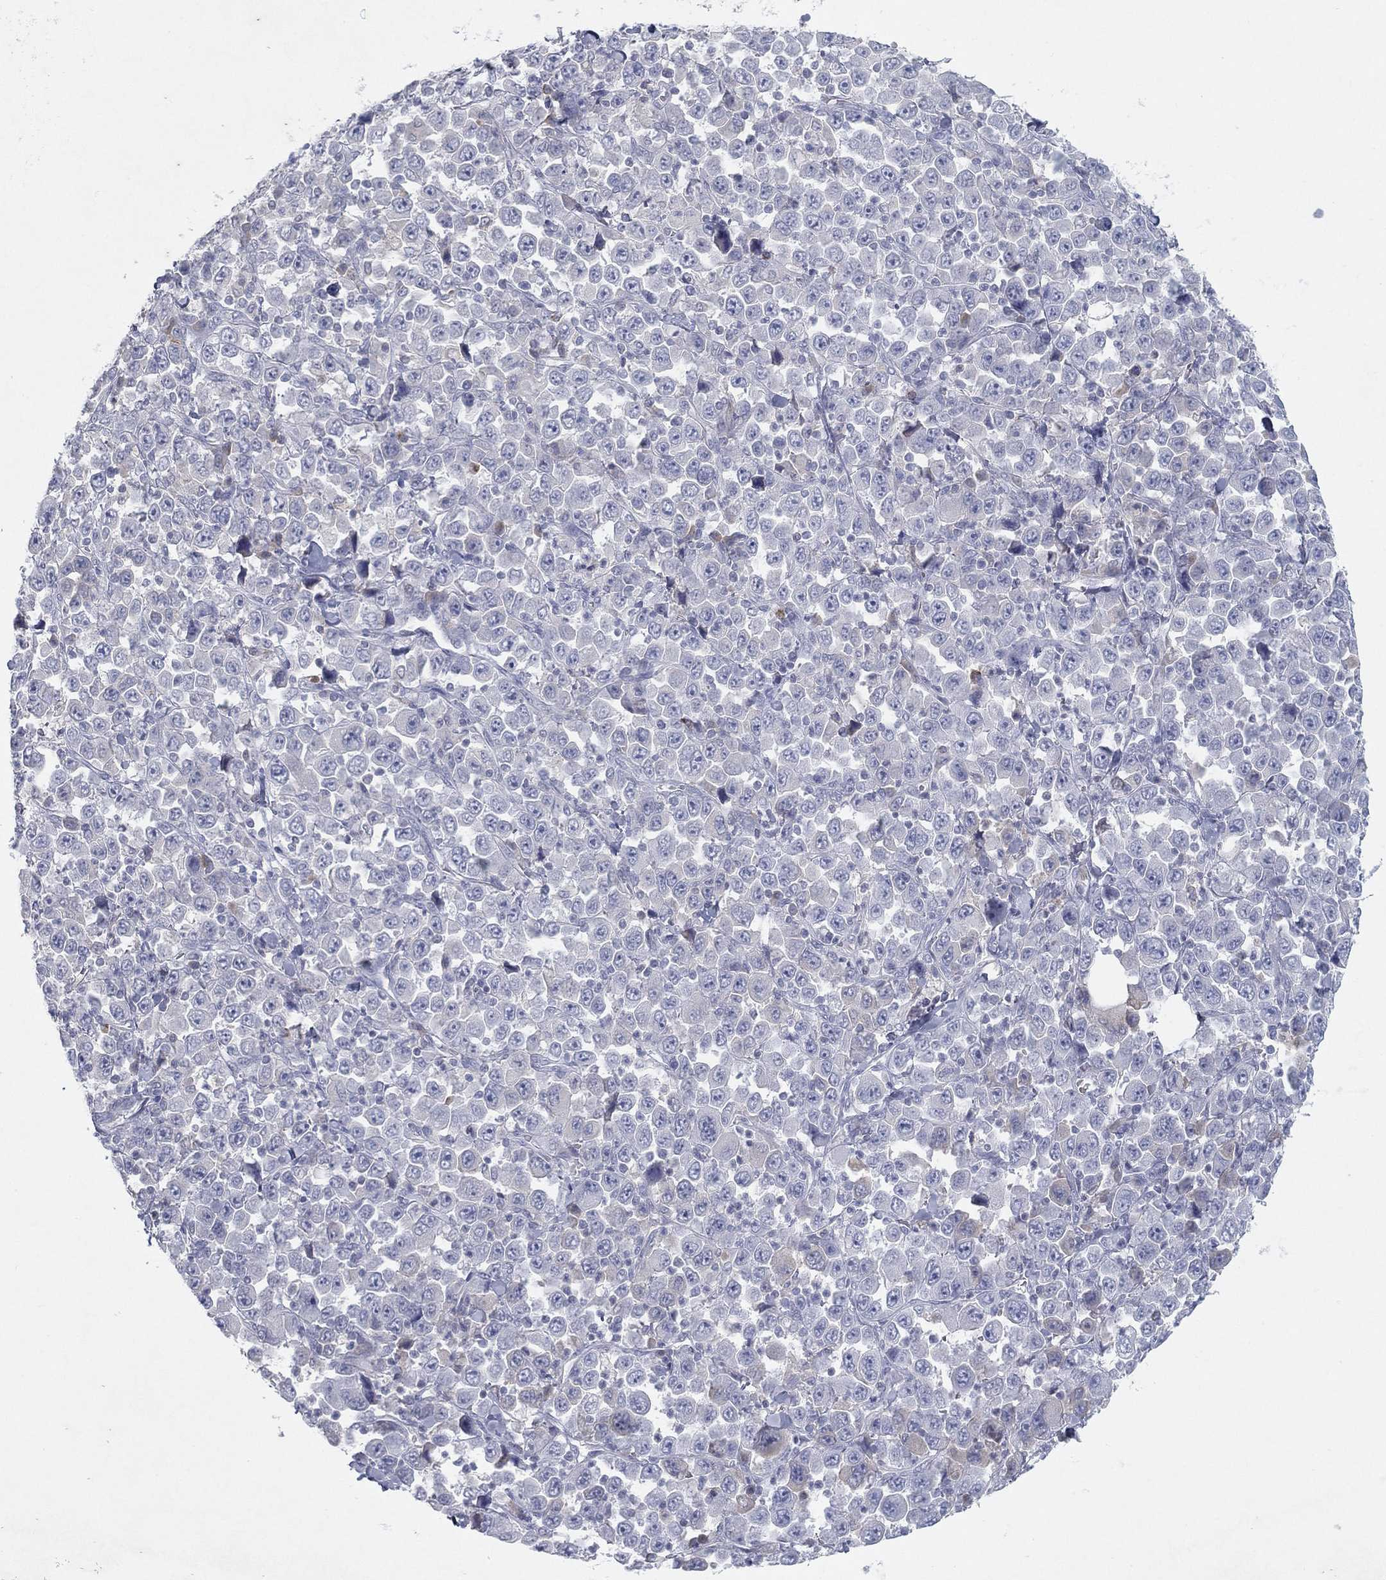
{"staining": {"intensity": "negative", "quantity": "none", "location": "none"}, "tissue": "stomach cancer", "cell_type": "Tumor cells", "image_type": "cancer", "snomed": [{"axis": "morphology", "description": "Normal tissue, NOS"}, {"axis": "morphology", "description": "Adenocarcinoma, NOS"}, {"axis": "topography", "description": "Stomach, upper"}, {"axis": "topography", "description": "Stomach"}], "caption": "There is no significant staining in tumor cells of stomach cancer (adenocarcinoma). (Stains: DAB (3,3'-diaminobenzidine) IHC with hematoxylin counter stain, Microscopy: brightfield microscopy at high magnification).", "gene": "CPT1B", "patient": {"sex": "male", "age": 59}}